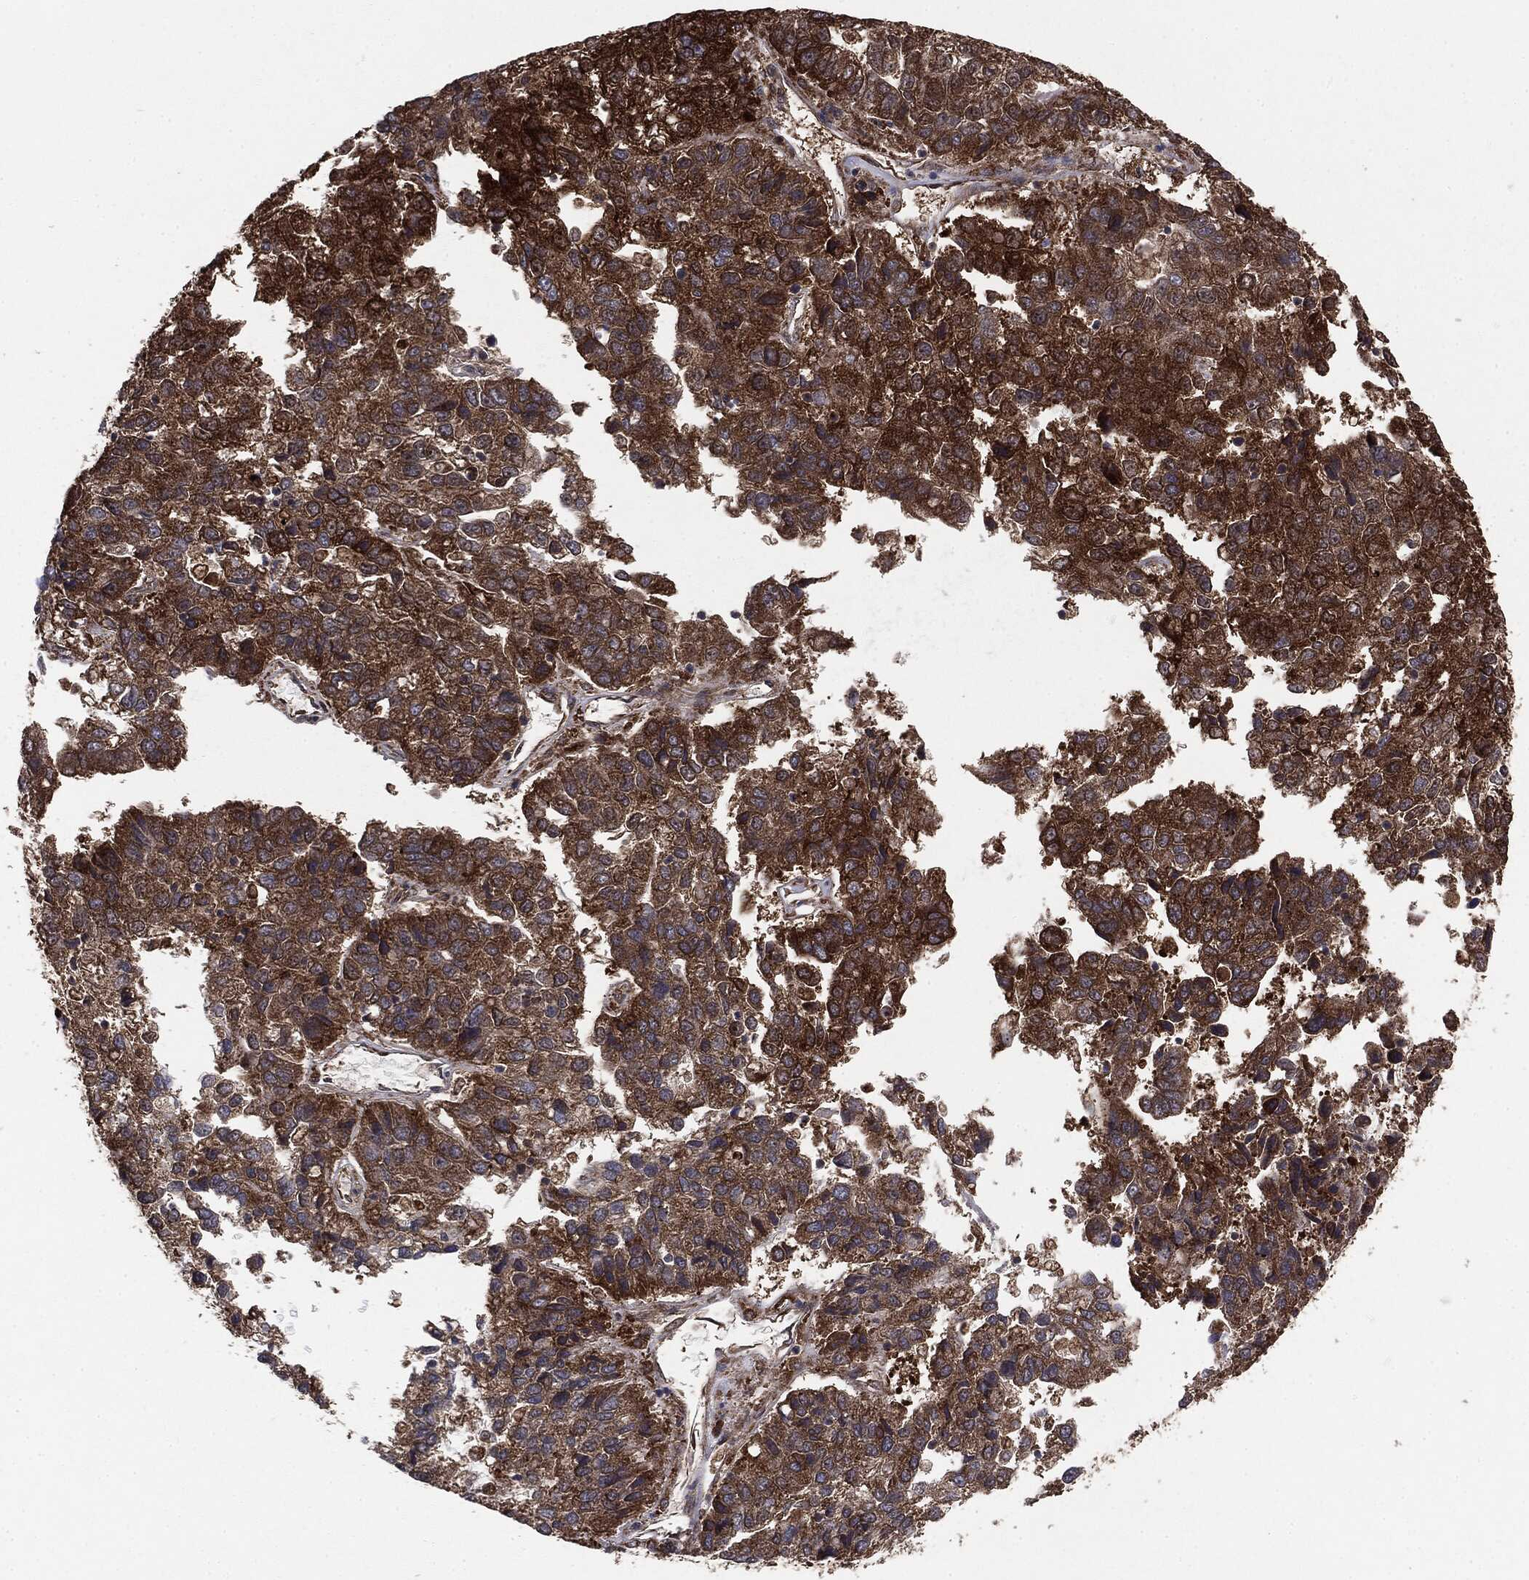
{"staining": {"intensity": "strong", "quantity": ">75%", "location": "cytoplasmic/membranous"}, "tissue": "pancreatic cancer", "cell_type": "Tumor cells", "image_type": "cancer", "snomed": [{"axis": "morphology", "description": "Adenocarcinoma, NOS"}, {"axis": "topography", "description": "Pancreas"}], "caption": "The immunohistochemical stain highlights strong cytoplasmic/membranous staining in tumor cells of pancreatic cancer (adenocarcinoma) tissue.", "gene": "NME1", "patient": {"sex": "female", "age": 61}}